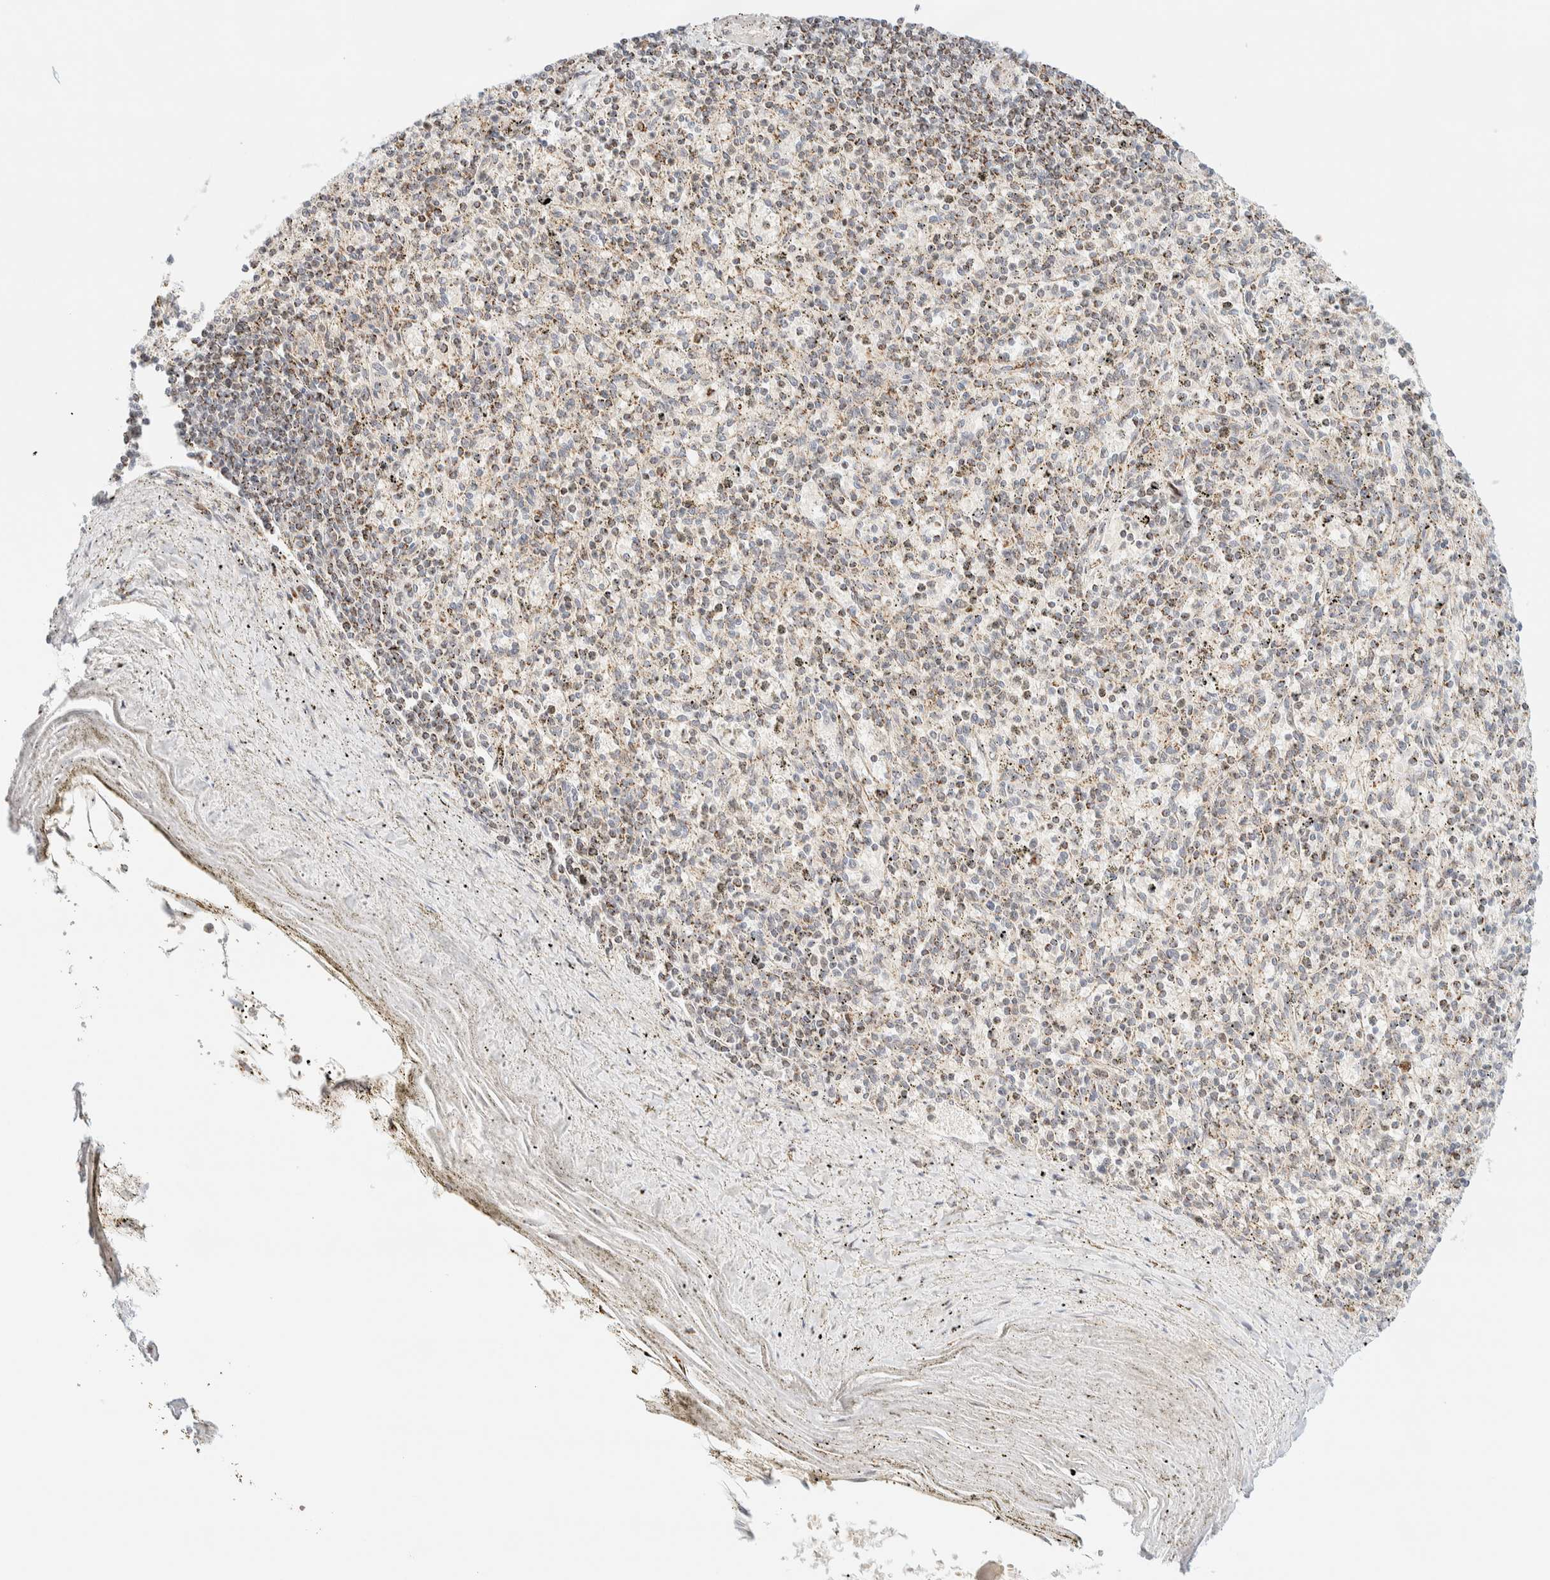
{"staining": {"intensity": "weak", "quantity": "25%-75%", "location": "cytoplasmic/membranous"}, "tissue": "spleen", "cell_type": "Cells in red pulp", "image_type": "normal", "snomed": [{"axis": "morphology", "description": "Normal tissue, NOS"}, {"axis": "topography", "description": "Spleen"}], "caption": "Immunohistochemistry (IHC) staining of benign spleen, which demonstrates low levels of weak cytoplasmic/membranous expression in about 25%-75% of cells in red pulp indicating weak cytoplasmic/membranous protein staining. The staining was performed using DAB (3,3'-diaminobenzidine) (brown) for protein detection and nuclei were counterstained in hematoxylin (blue).", "gene": "PPM1K", "patient": {"sex": "male", "age": 72}}